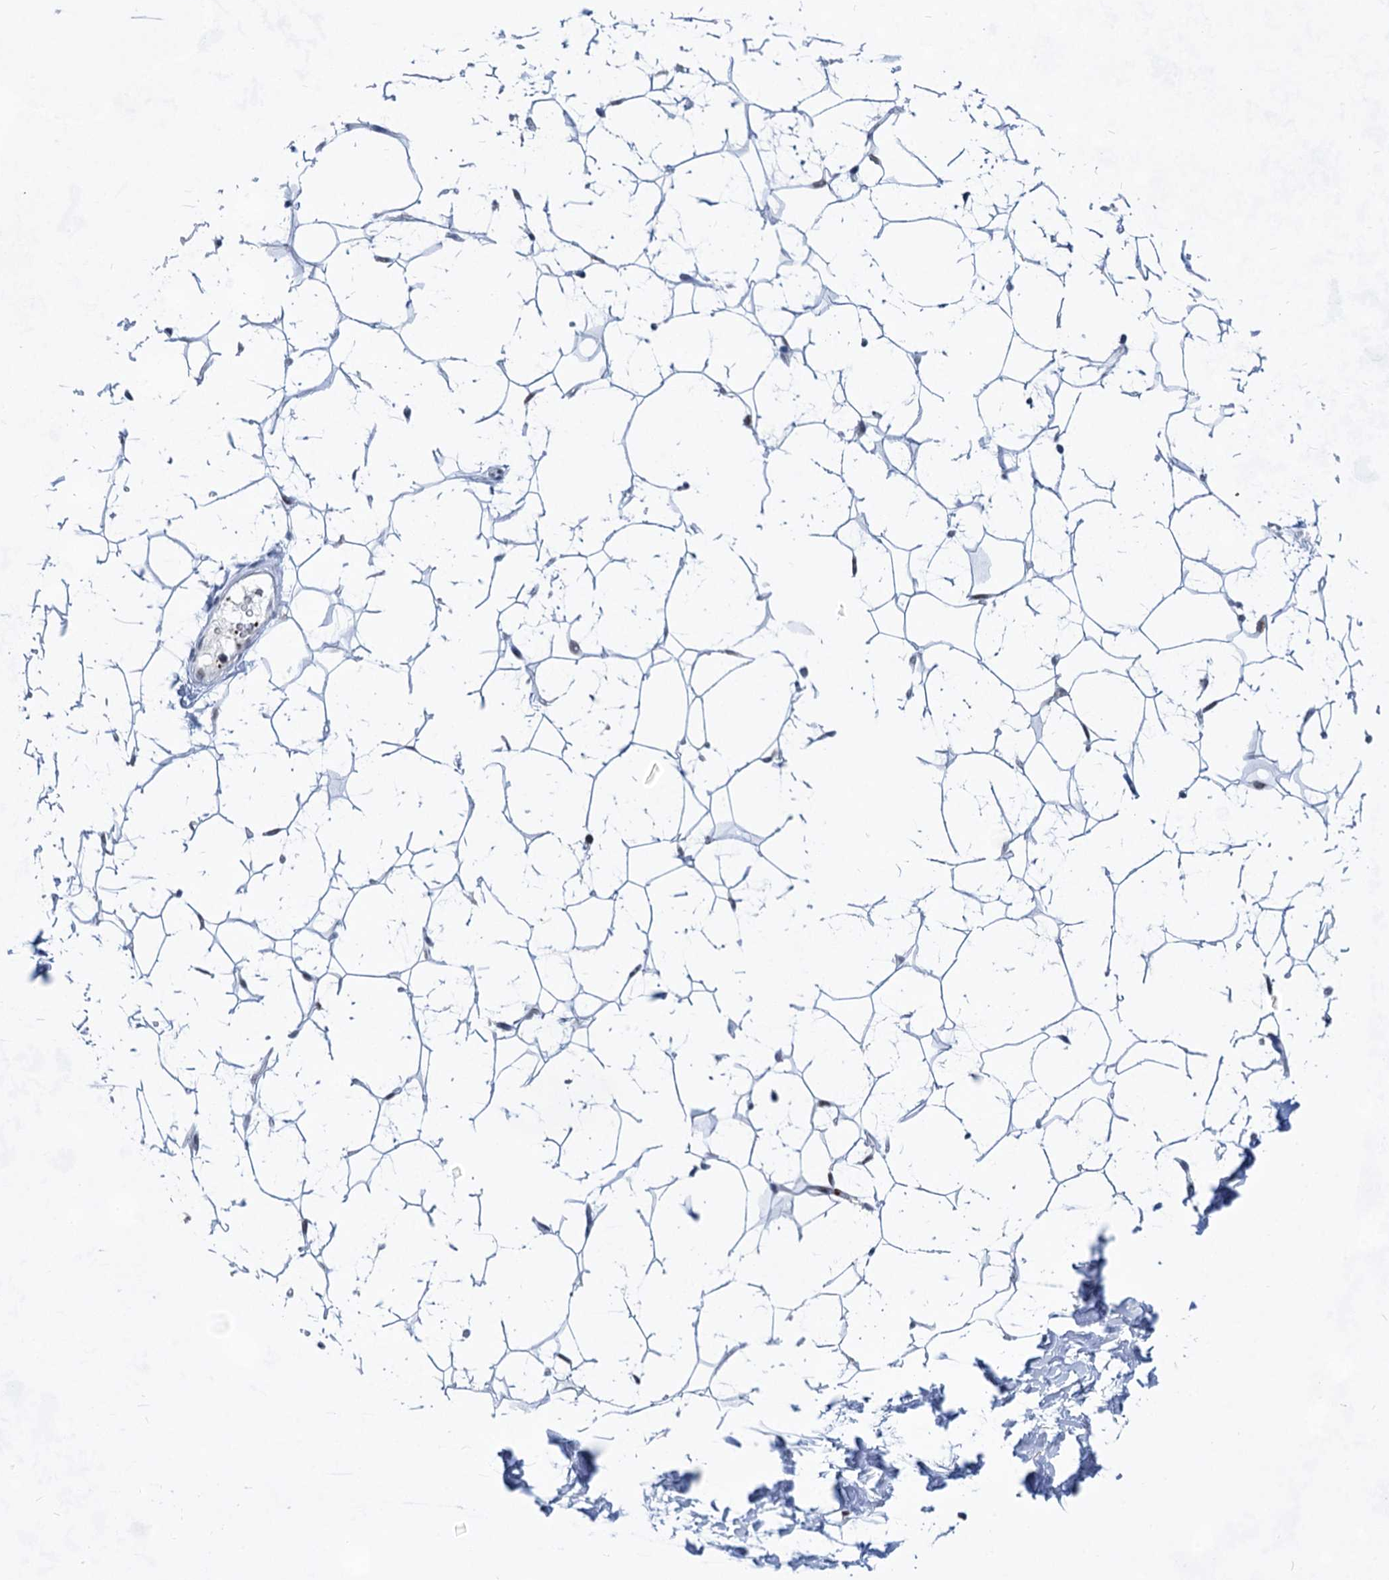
{"staining": {"intensity": "negative", "quantity": "none", "location": "none"}, "tissue": "adipose tissue", "cell_type": "Adipocytes", "image_type": "normal", "snomed": [{"axis": "morphology", "description": "Normal tissue, NOS"}, {"axis": "topography", "description": "Breast"}], "caption": "A high-resolution photomicrograph shows IHC staining of normal adipose tissue, which reveals no significant positivity in adipocytes.", "gene": "MON2", "patient": {"sex": "female", "age": 26}}